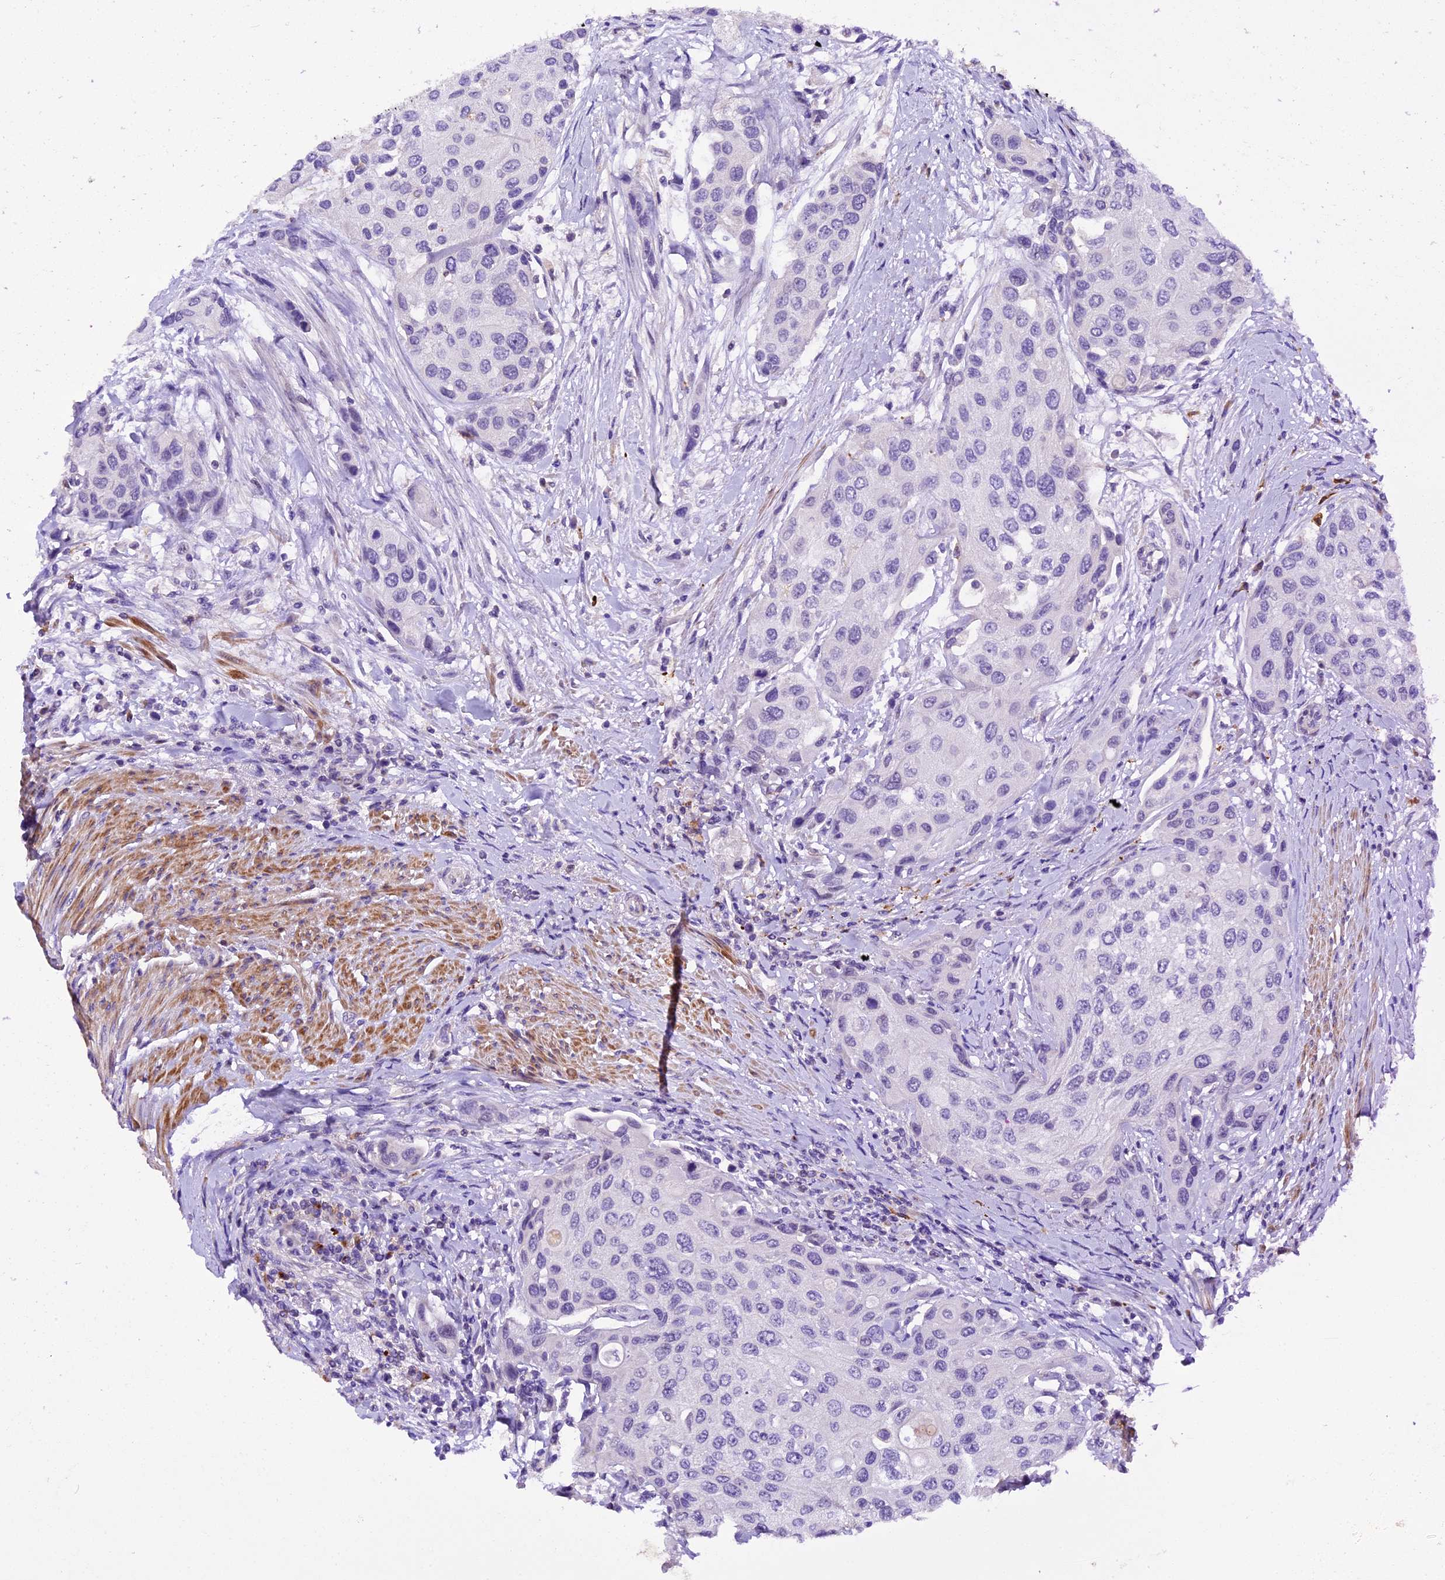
{"staining": {"intensity": "negative", "quantity": "none", "location": "none"}, "tissue": "urothelial cancer", "cell_type": "Tumor cells", "image_type": "cancer", "snomed": [{"axis": "morphology", "description": "Normal tissue, NOS"}, {"axis": "morphology", "description": "Urothelial carcinoma, High grade"}, {"axis": "topography", "description": "Vascular tissue"}, {"axis": "topography", "description": "Urinary bladder"}], "caption": "Tumor cells are negative for protein expression in human urothelial carcinoma (high-grade).", "gene": "MEX3B", "patient": {"sex": "female", "age": 56}}